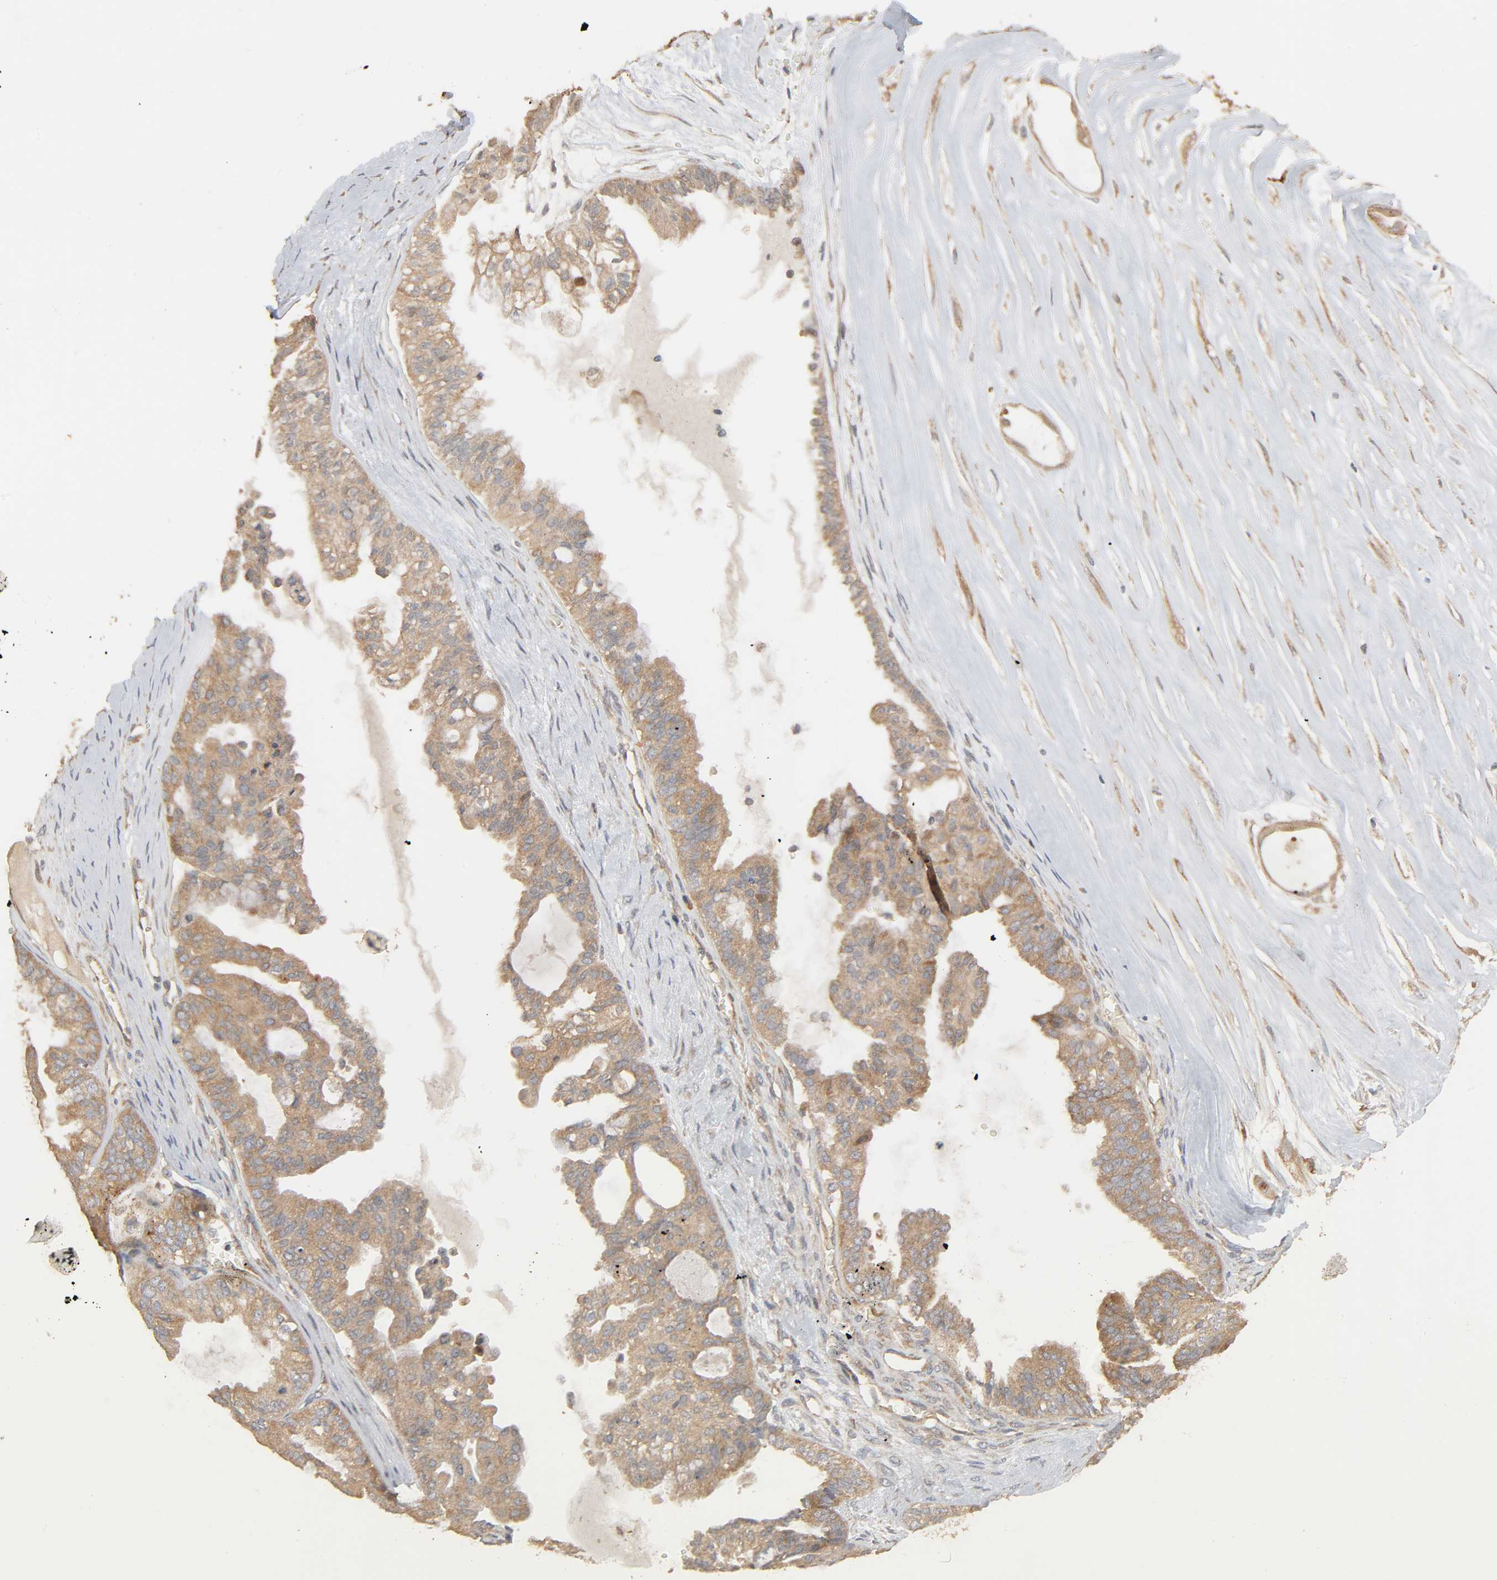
{"staining": {"intensity": "moderate", "quantity": ">75%", "location": "cytoplasmic/membranous"}, "tissue": "ovarian cancer", "cell_type": "Tumor cells", "image_type": "cancer", "snomed": [{"axis": "morphology", "description": "Carcinoma, NOS"}, {"axis": "morphology", "description": "Carcinoma, endometroid"}, {"axis": "topography", "description": "Ovary"}], "caption": "This image reveals IHC staining of human ovarian cancer (endometroid carcinoma), with medium moderate cytoplasmic/membranous staining in approximately >75% of tumor cells.", "gene": "NEMF", "patient": {"sex": "female", "age": 50}}